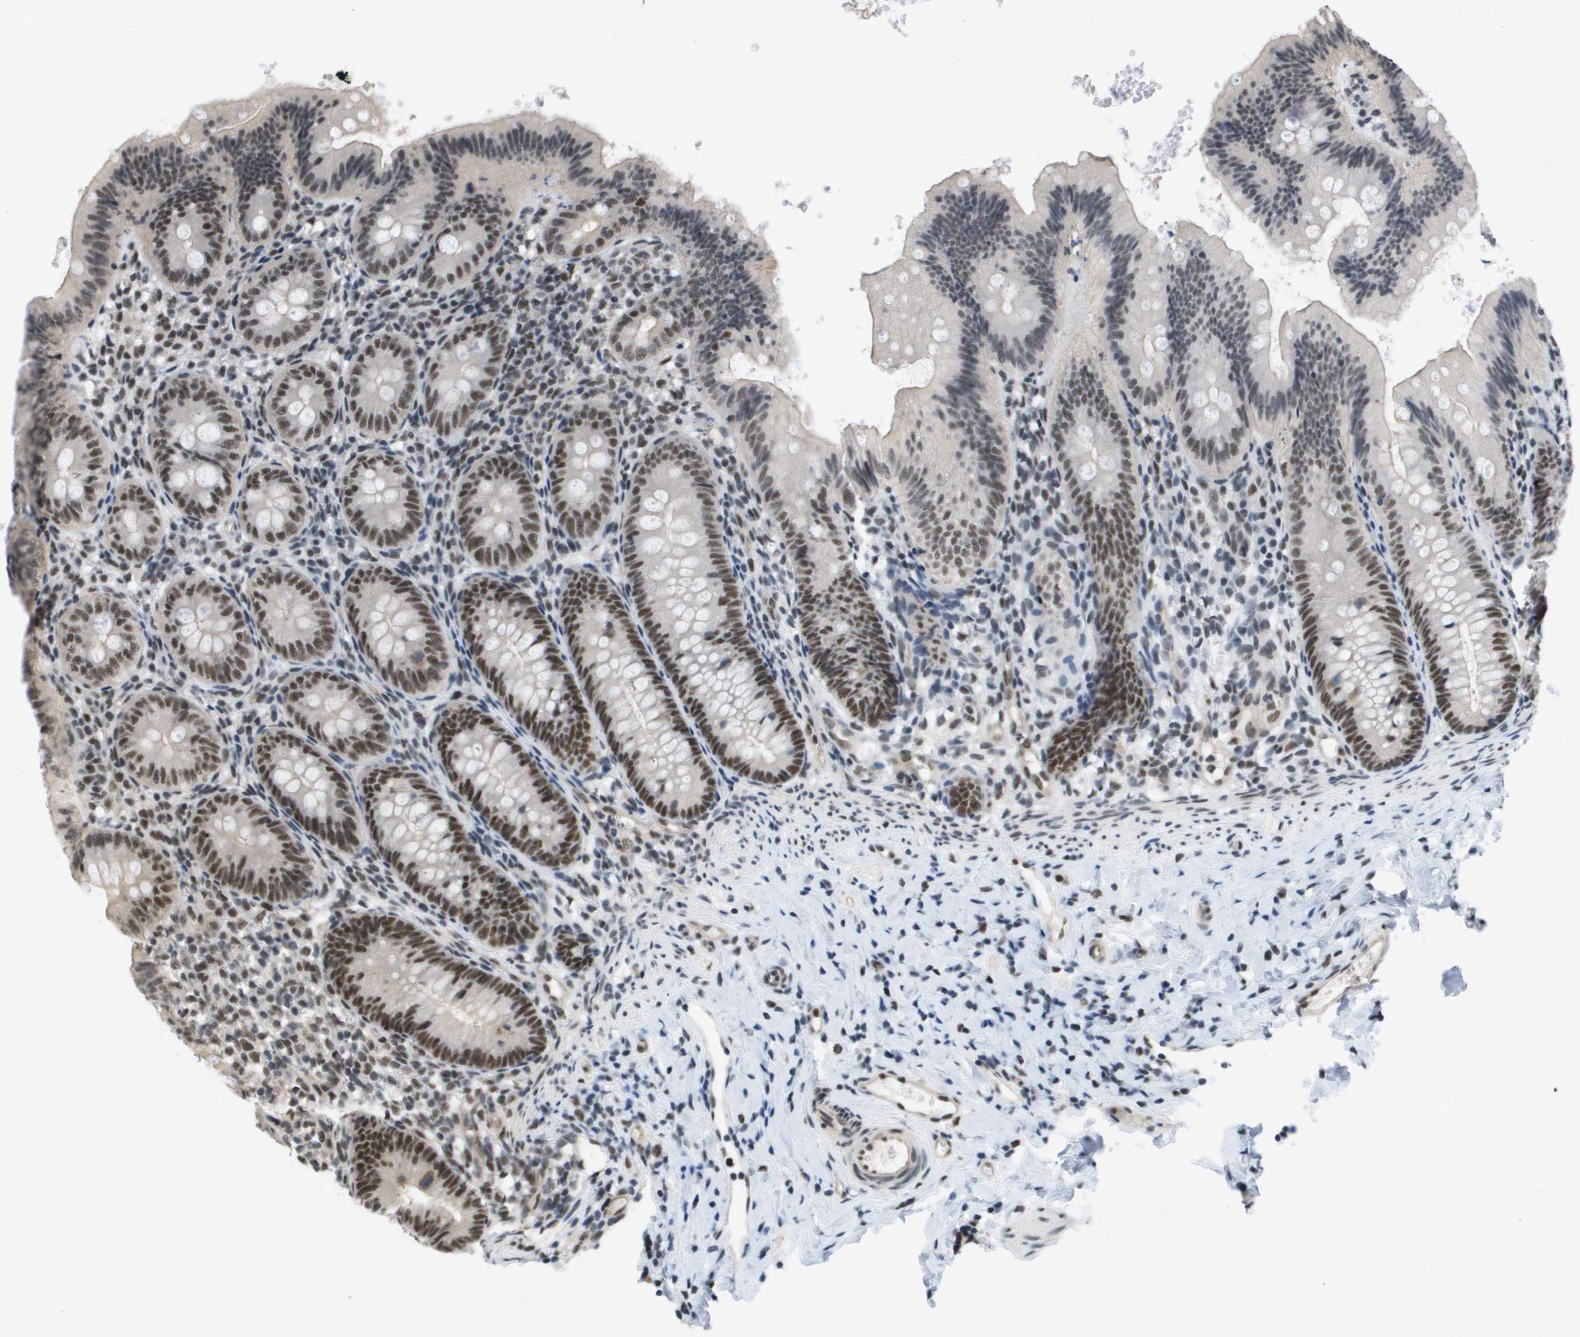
{"staining": {"intensity": "moderate", "quantity": "25%-75%", "location": "nuclear"}, "tissue": "appendix", "cell_type": "Glandular cells", "image_type": "normal", "snomed": [{"axis": "morphology", "description": "Normal tissue, NOS"}, {"axis": "topography", "description": "Appendix"}], "caption": "Protein expression by immunohistochemistry (IHC) shows moderate nuclear positivity in about 25%-75% of glandular cells in unremarkable appendix.", "gene": "ISY1", "patient": {"sex": "male", "age": 1}}